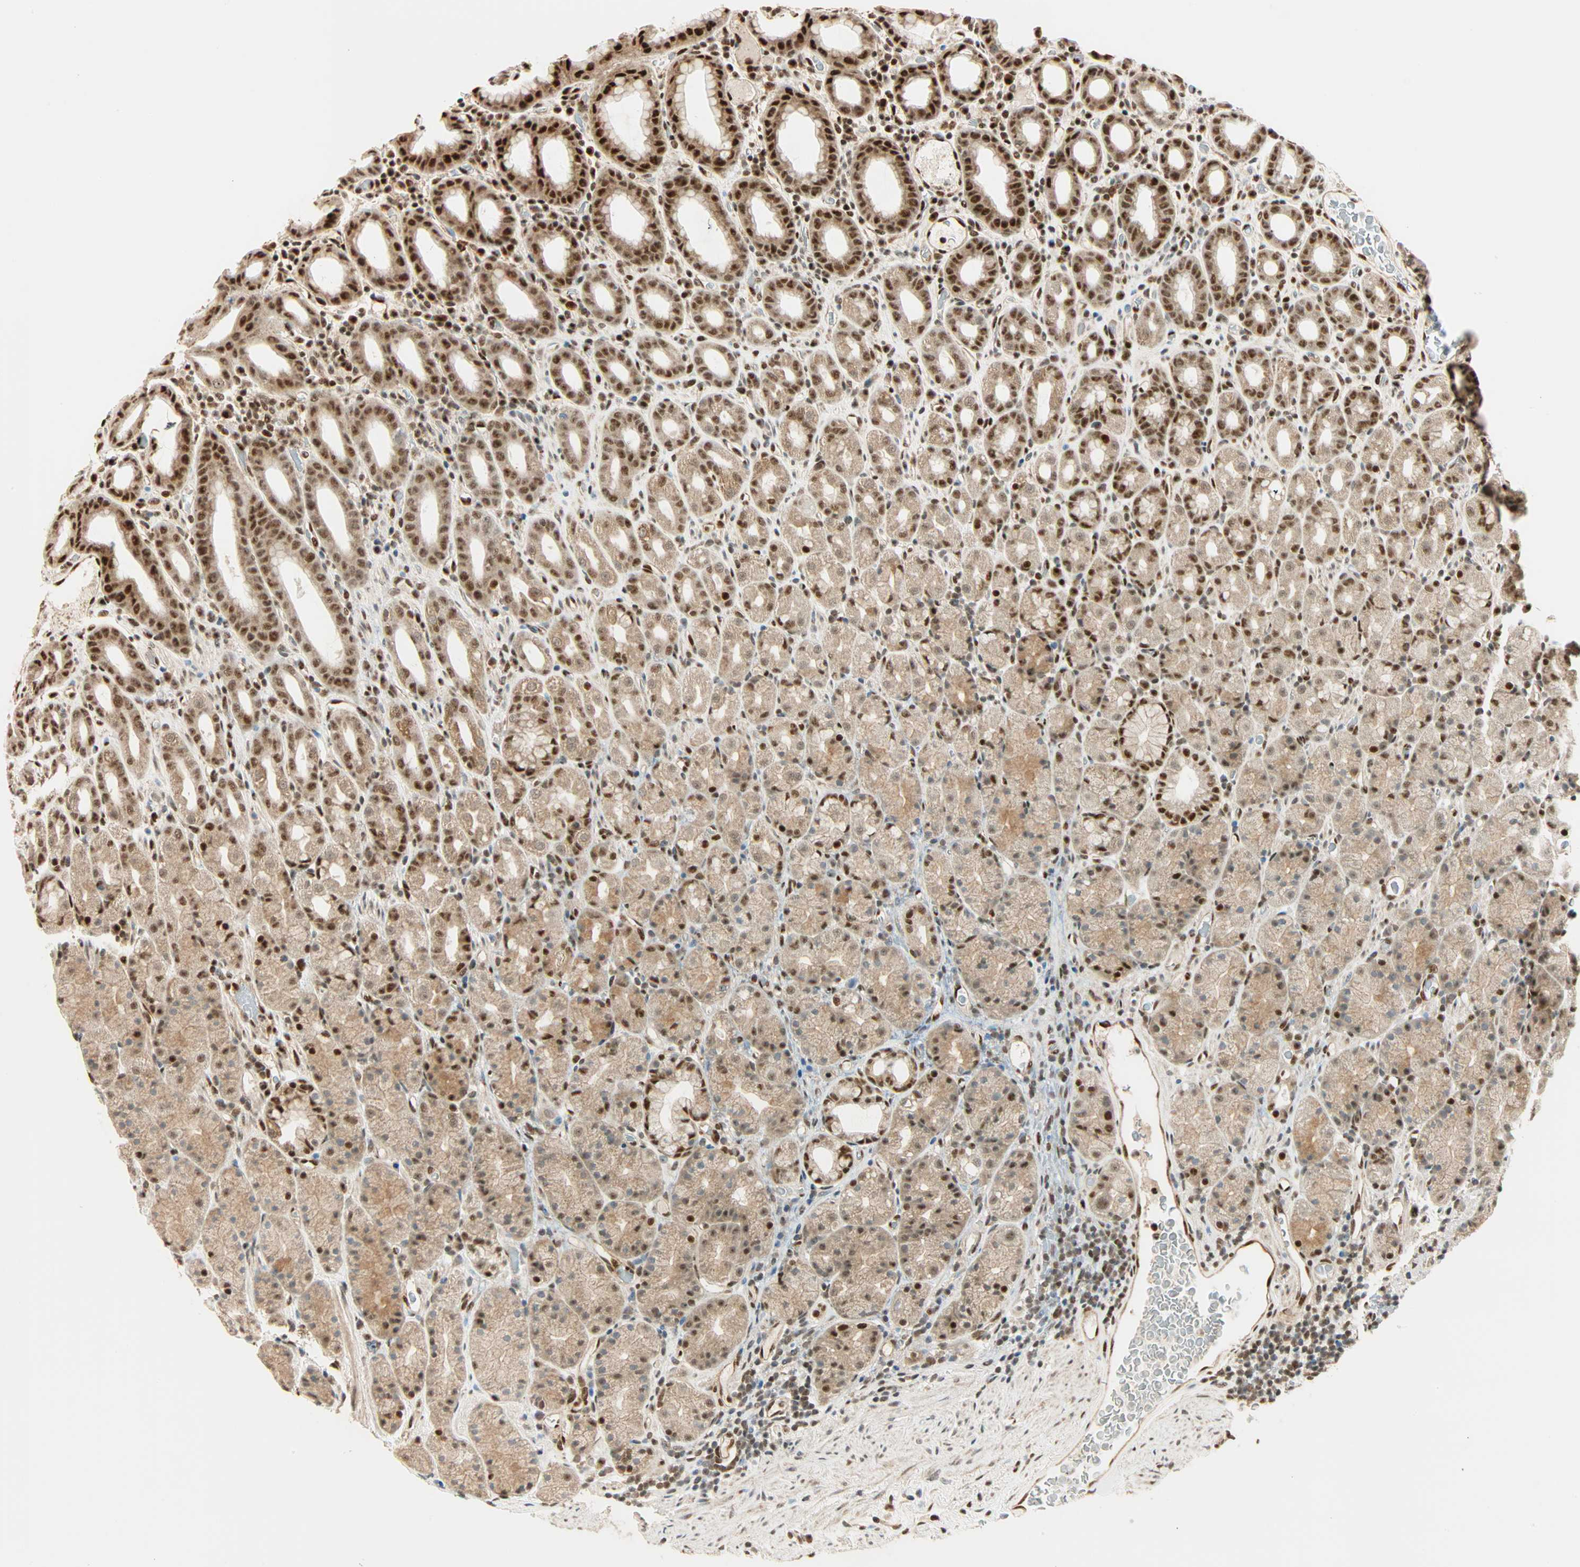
{"staining": {"intensity": "strong", "quantity": ">75%", "location": "cytoplasmic/membranous,nuclear"}, "tissue": "stomach", "cell_type": "Glandular cells", "image_type": "normal", "snomed": [{"axis": "morphology", "description": "Normal tissue, NOS"}, {"axis": "topography", "description": "Stomach, upper"}], "caption": "Strong cytoplasmic/membranous,nuclear positivity for a protein is seen in about >75% of glandular cells of benign stomach using immunohistochemistry (IHC).", "gene": "PNPLA6", "patient": {"sex": "male", "age": 68}}